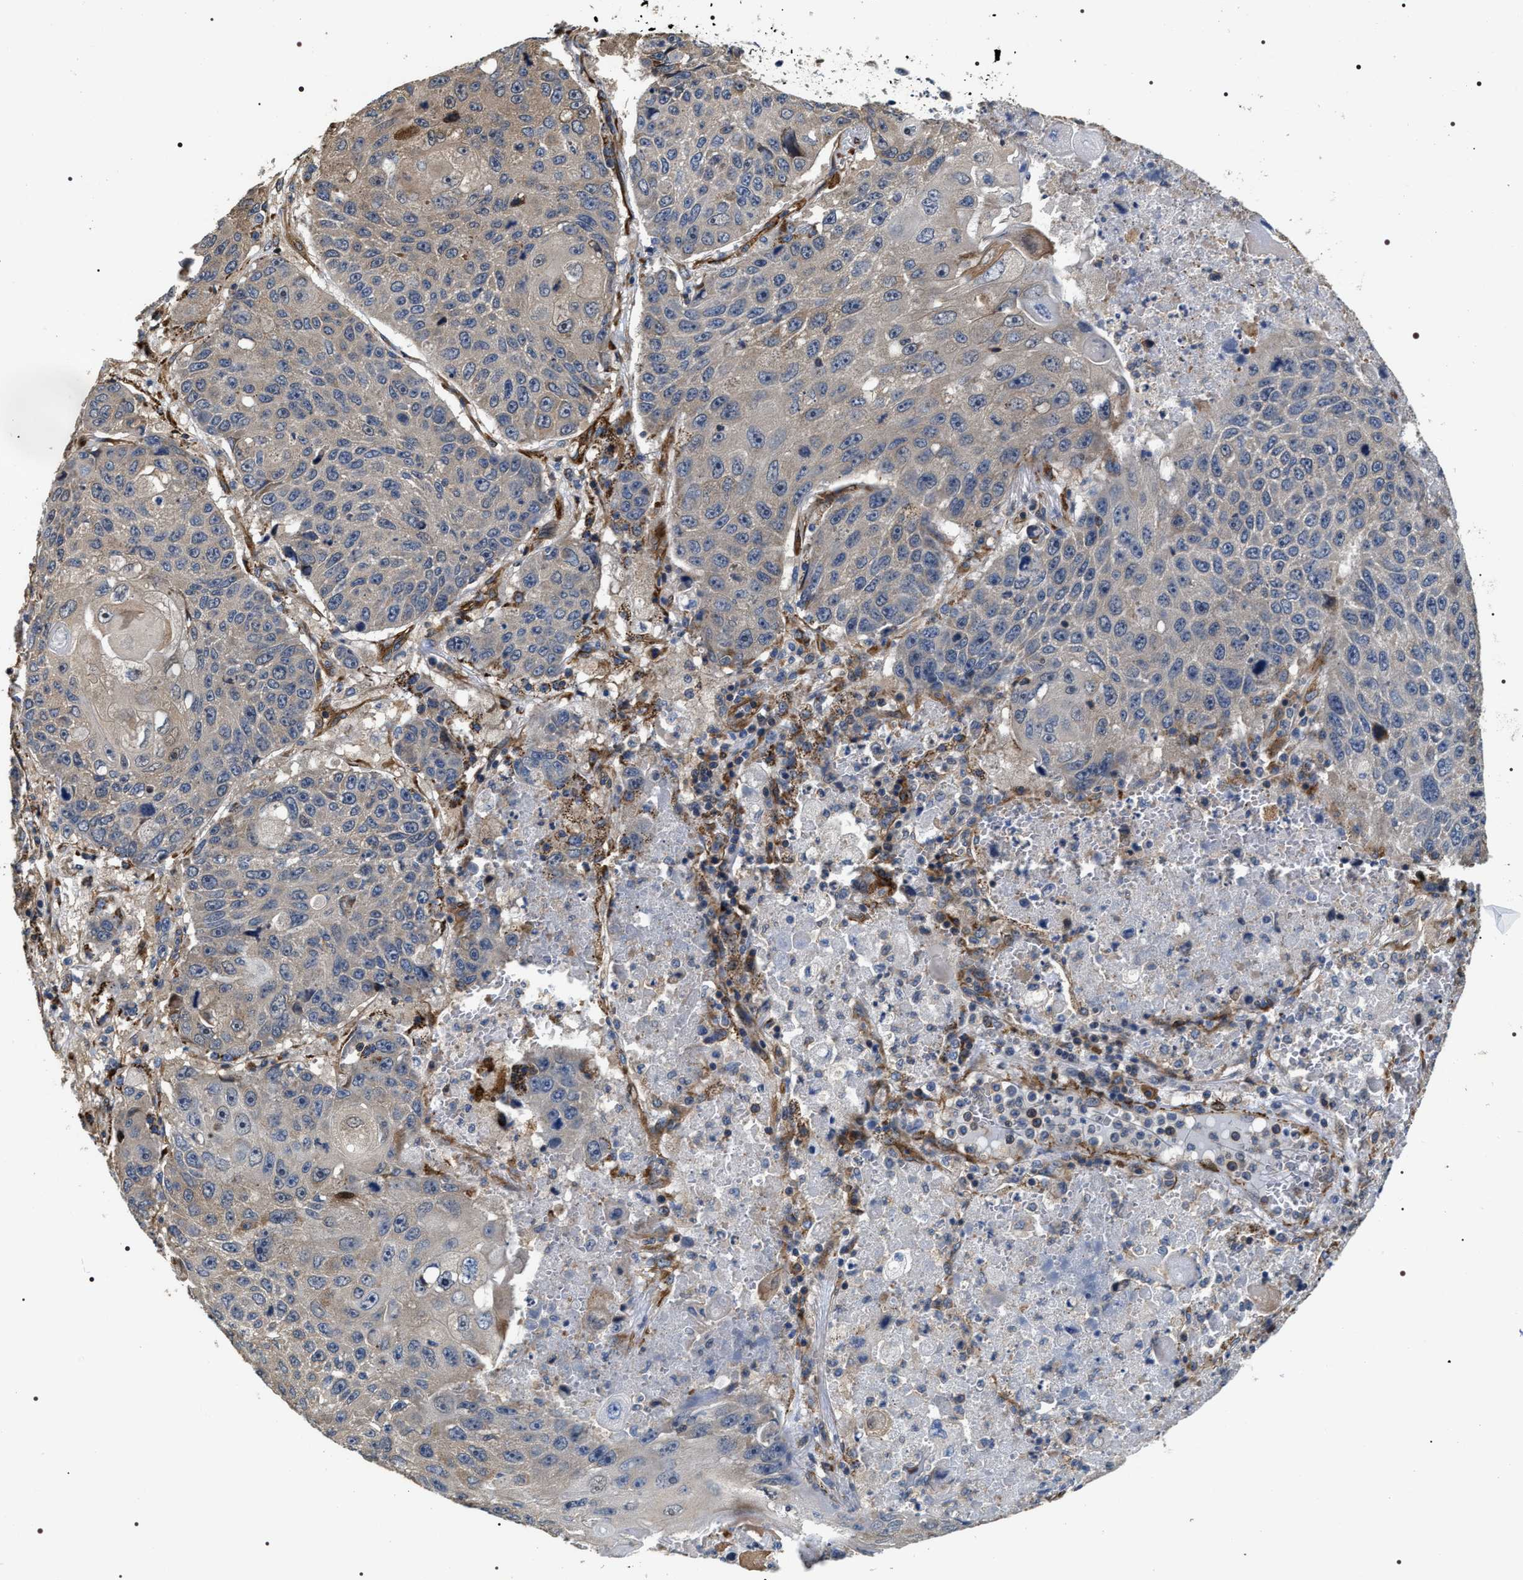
{"staining": {"intensity": "negative", "quantity": "none", "location": "none"}, "tissue": "lung cancer", "cell_type": "Tumor cells", "image_type": "cancer", "snomed": [{"axis": "morphology", "description": "Squamous cell carcinoma, NOS"}, {"axis": "topography", "description": "Lung"}], "caption": "The IHC image has no significant expression in tumor cells of lung squamous cell carcinoma tissue.", "gene": "ZC3HAV1L", "patient": {"sex": "male", "age": 61}}